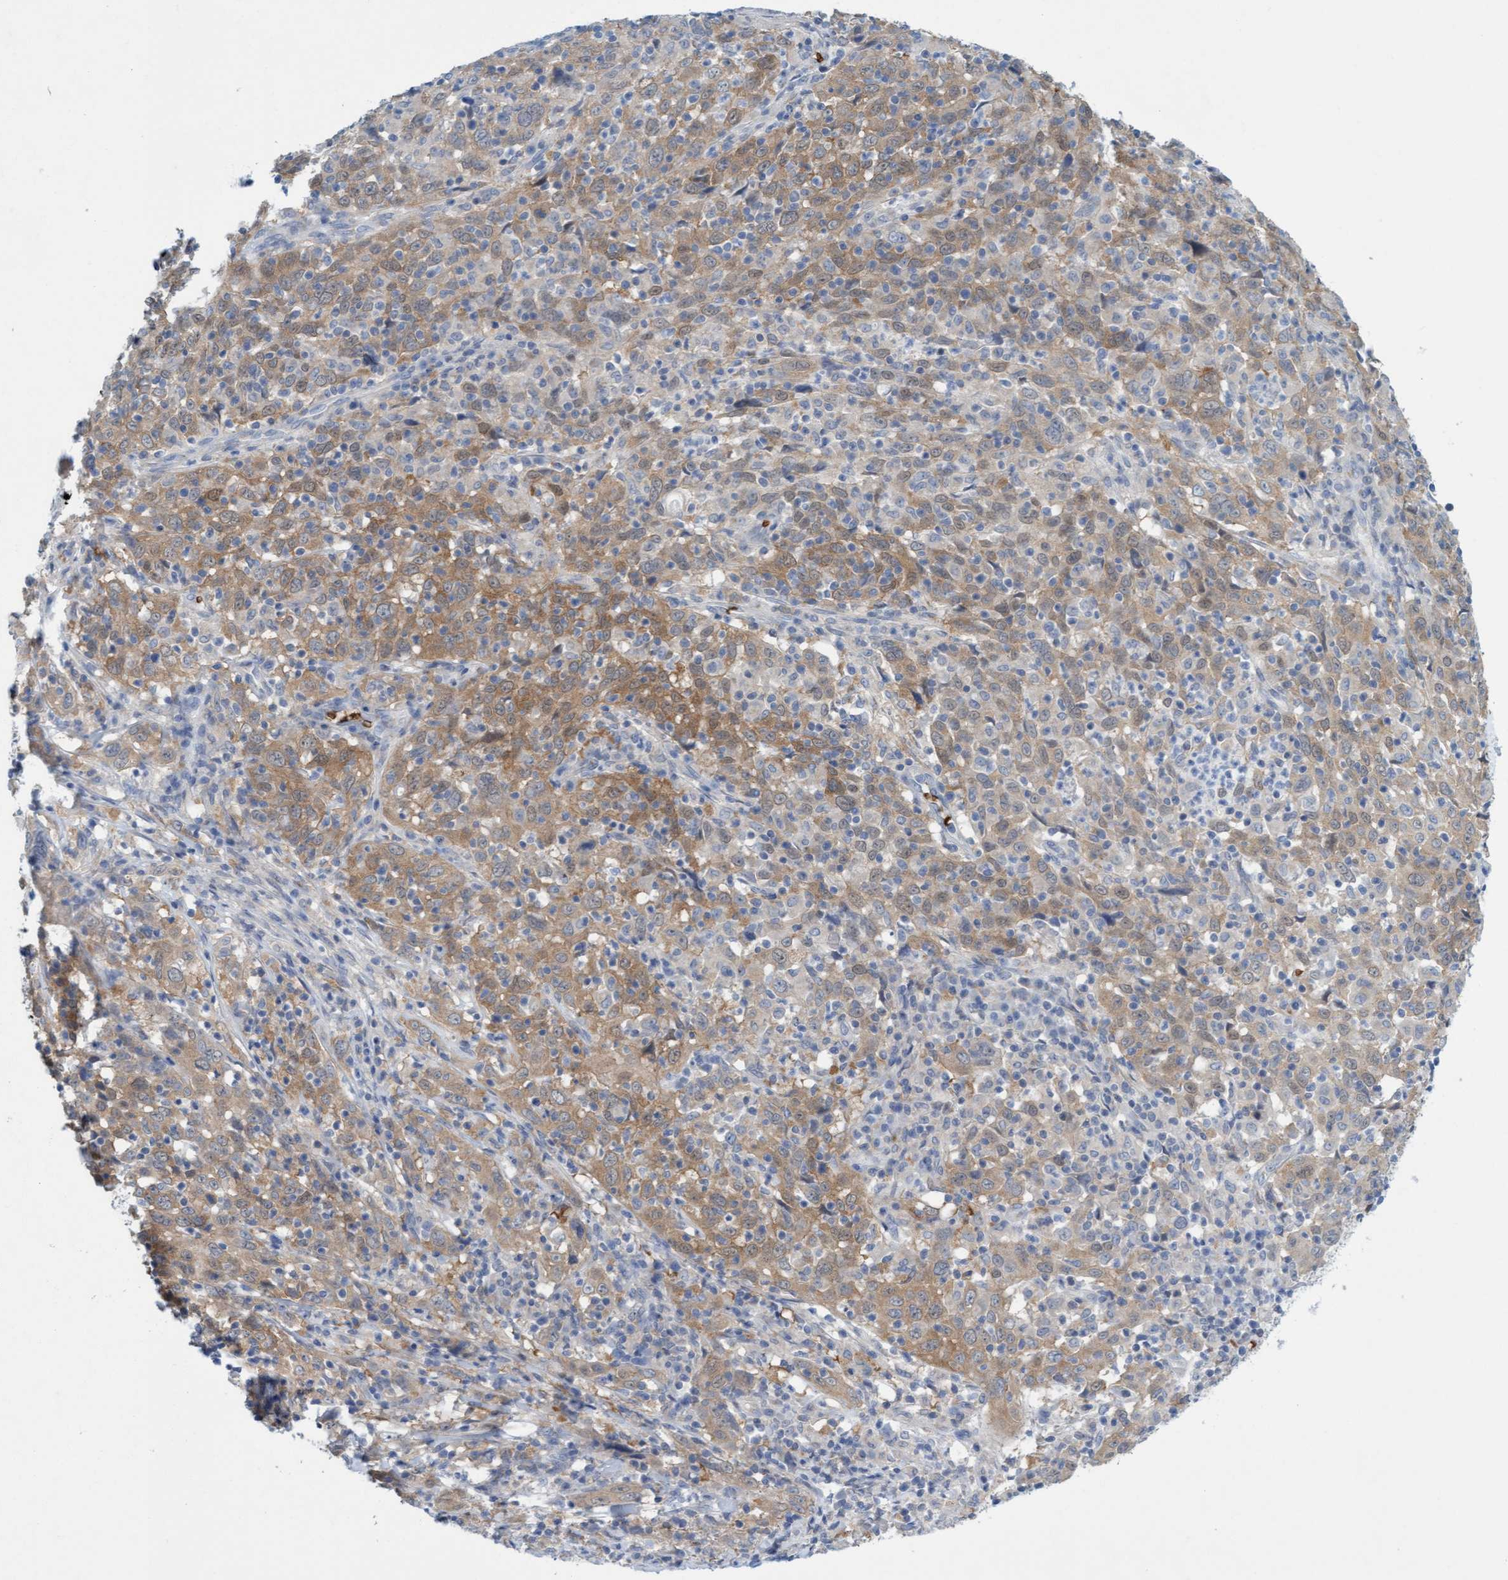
{"staining": {"intensity": "moderate", "quantity": ">75%", "location": "cytoplasmic/membranous"}, "tissue": "cervical cancer", "cell_type": "Tumor cells", "image_type": "cancer", "snomed": [{"axis": "morphology", "description": "Squamous cell carcinoma, NOS"}, {"axis": "topography", "description": "Cervix"}], "caption": "Protein staining of cervical cancer (squamous cell carcinoma) tissue displays moderate cytoplasmic/membranous staining in approximately >75% of tumor cells.", "gene": "SPEM2", "patient": {"sex": "female", "age": 46}}